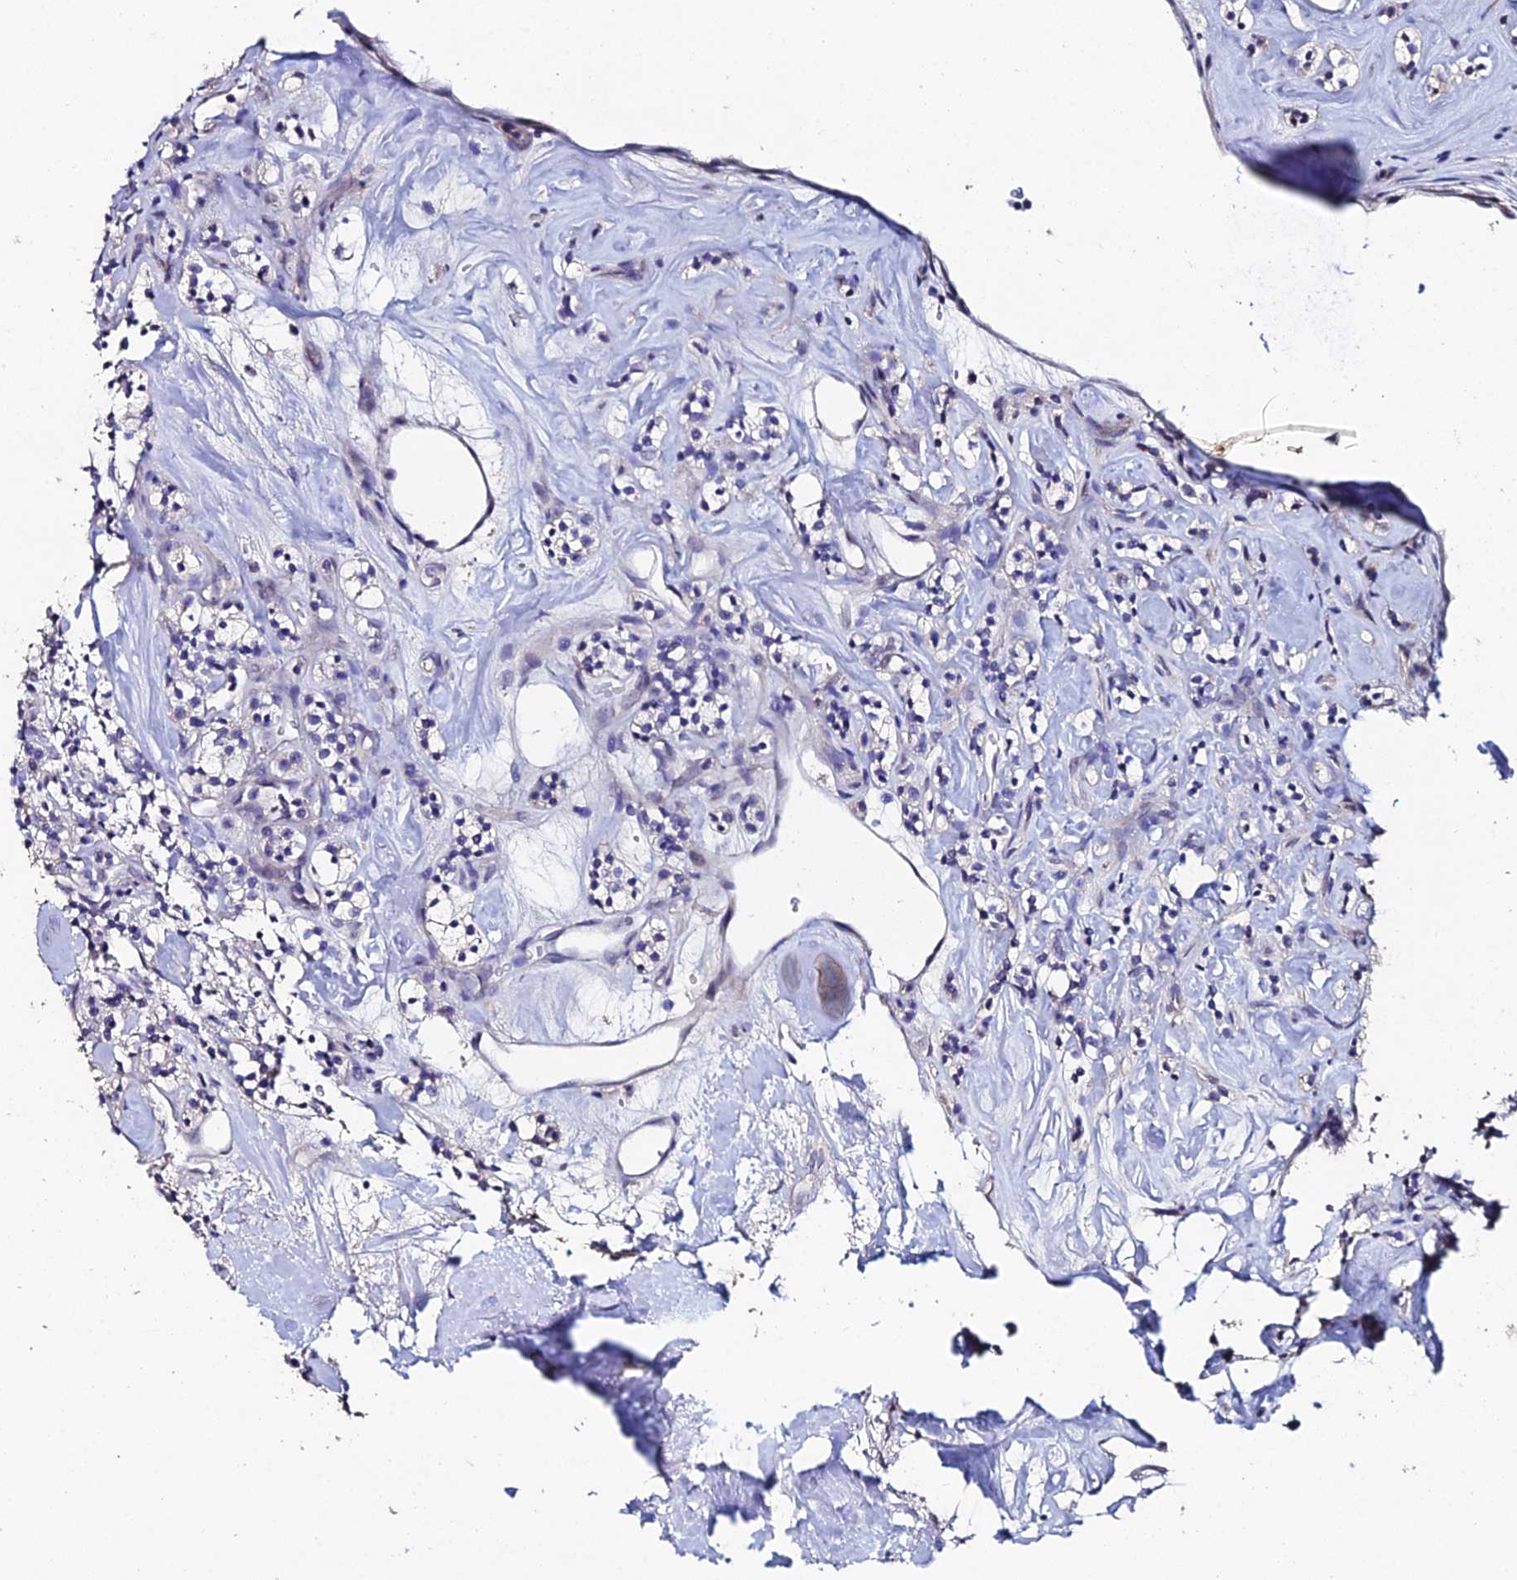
{"staining": {"intensity": "negative", "quantity": "none", "location": "none"}, "tissue": "renal cancer", "cell_type": "Tumor cells", "image_type": "cancer", "snomed": [{"axis": "morphology", "description": "Adenocarcinoma, NOS"}, {"axis": "topography", "description": "Kidney"}], "caption": "DAB immunohistochemical staining of human renal cancer demonstrates no significant staining in tumor cells.", "gene": "ESRRG", "patient": {"sex": "male", "age": 77}}